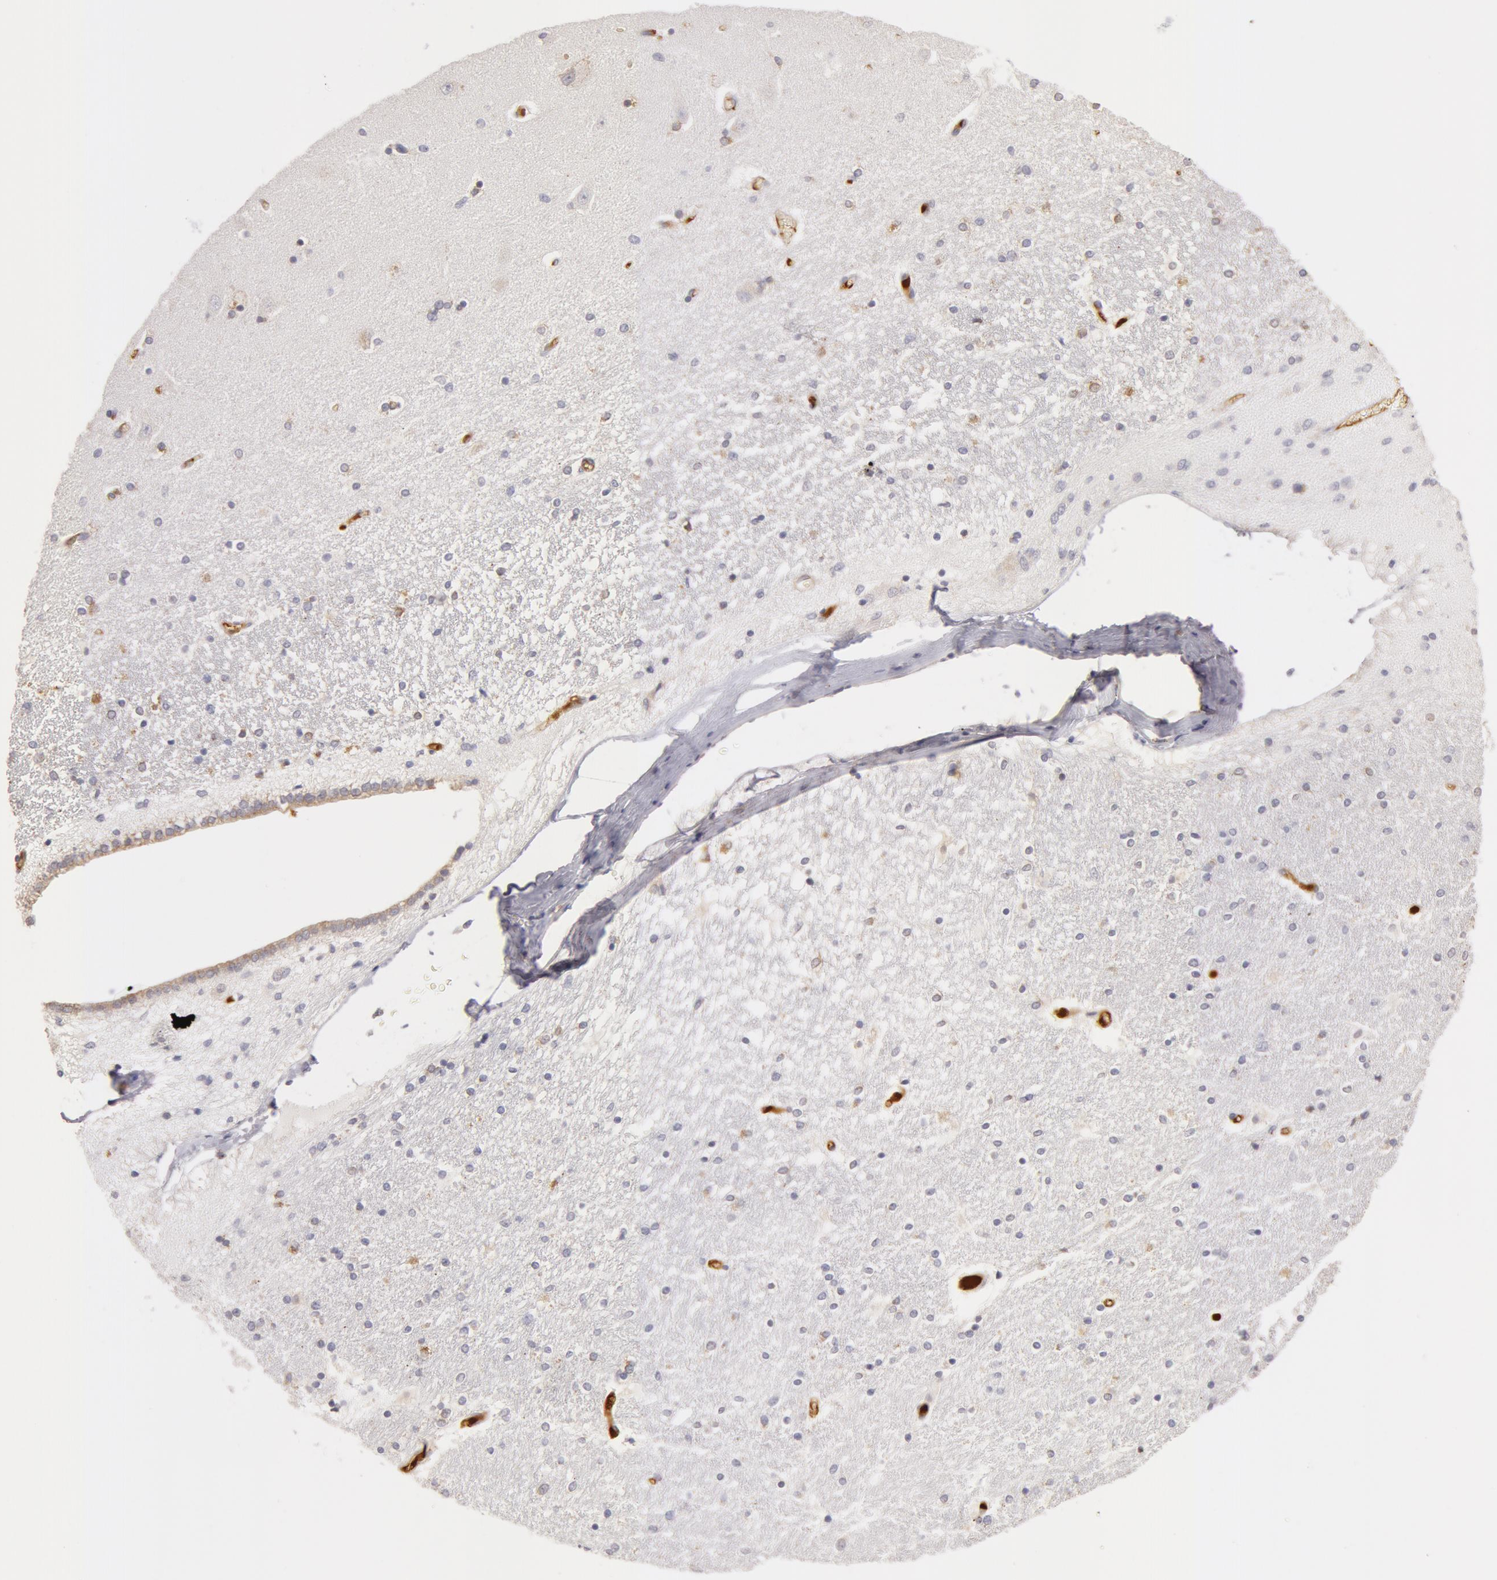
{"staining": {"intensity": "moderate", "quantity": "<25%", "location": "cytoplasmic/membranous"}, "tissue": "hippocampus", "cell_type": "Glial cells", "image_type": "normal", "snomed": [{"axis": "morphology", "description": "Normal tissue, NOS"}, {"axis": "topography", "description": "Hippocampus"}], "caption": "This micrograph reveals immunohistochemistry (IHC) staining of unremarkable hippocampus, with low moderate cytoplasmic/membranous expression in approximately <25% of glial cells.", "gene": "TF", "patient": {"sex": "female", "age": 54}}